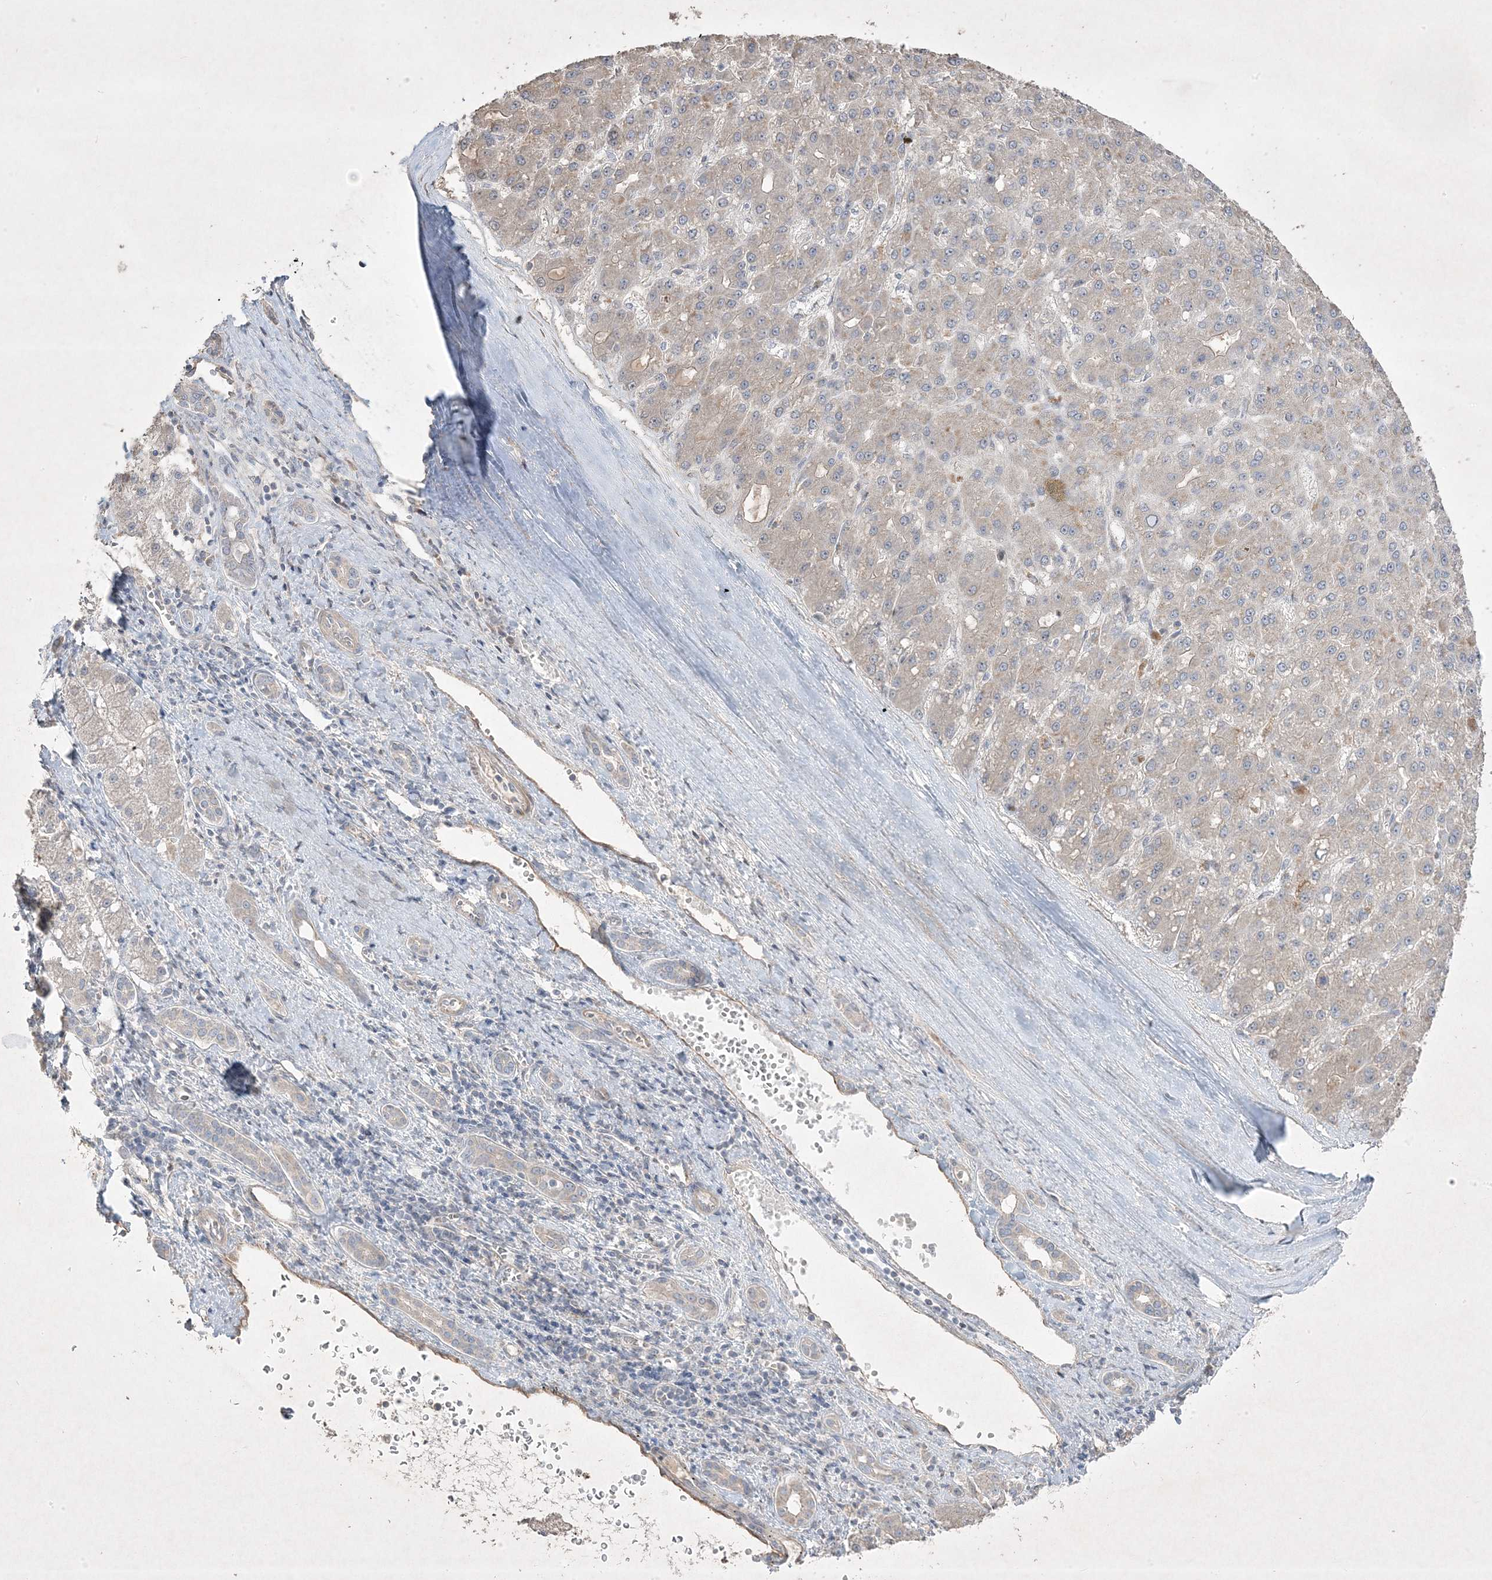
{"staining": {"intensity": "weak", "quantity": "<25%", "location": "cytoplasmic/membranous"}, "tissue": "liver cancer", "cell_type": "Tumor cells", "image_type": "cancer", "snomed": [{"axis": "morphology", "description": "Carcinoma, Hepatocellular, NOS"}, {"axis": "topography", "description": "Liver"}], "caption": "Tumor cells show no significant protein expression in liver cancer (hepatocellular carcinoma).", "gene": "RGL4", "patient": {"sex": "male", "age": 67}}